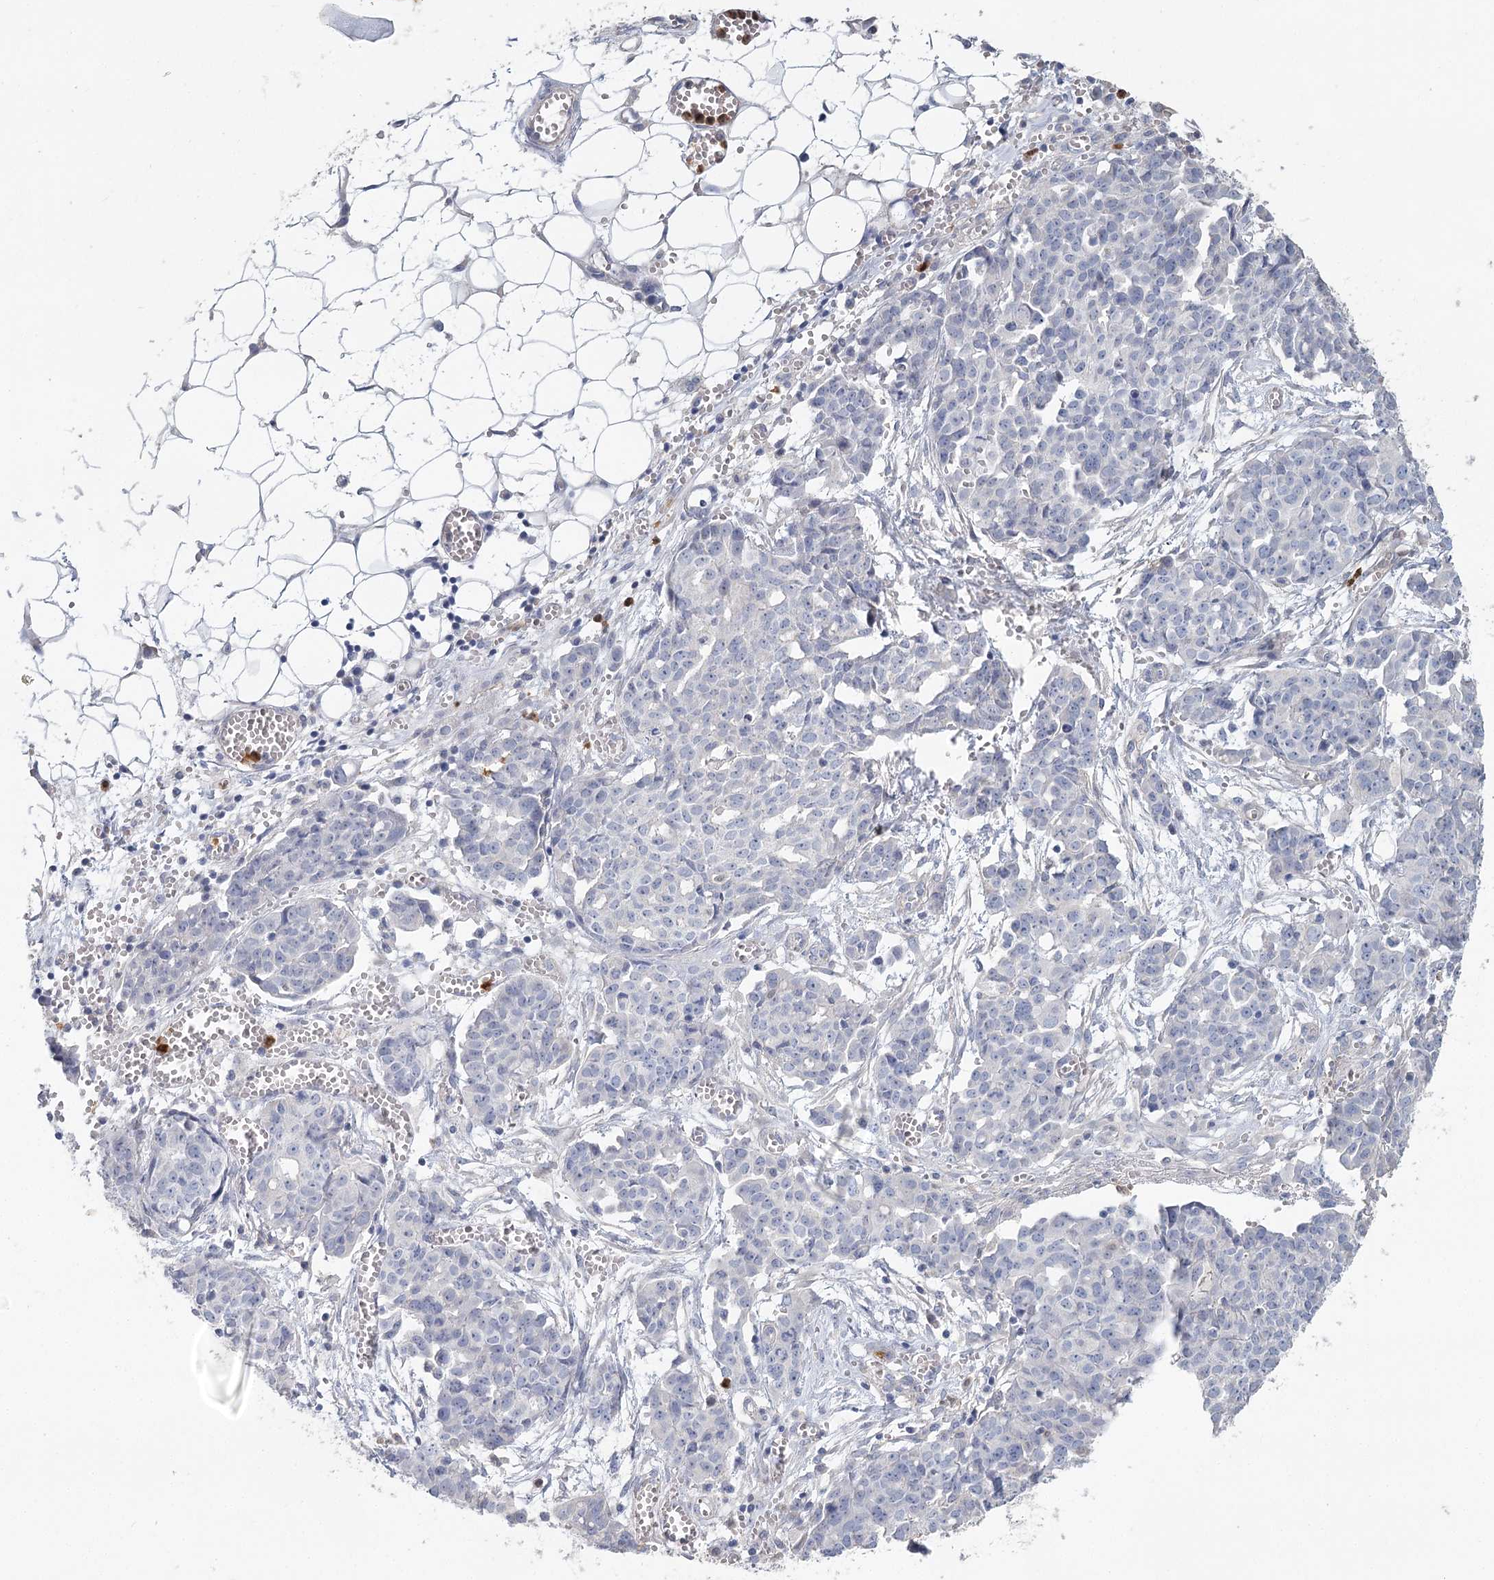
{"staining": {"intensity": "negative", "quantity": "none", "location": "none"}, "tissue": "ovarian cancer", "cell_type": "Tumor cells", "image_type": "cancer", "snomed": [{"axis": "morphology", "description": "Cystadenocarcinoma, serous, NOS"}, {"axis": "topography", "description": "Soft tissue"}, {"axis": "topography", "description": "Ovary"}], "caption": "DAB (3,3'-diaminobenzidine) immunohistochemical staining of human ovarian cancer displays no significant expression in tumor cells.", "gene": "EPB41L5", "patient": {"sex": "female", "age": 57}}